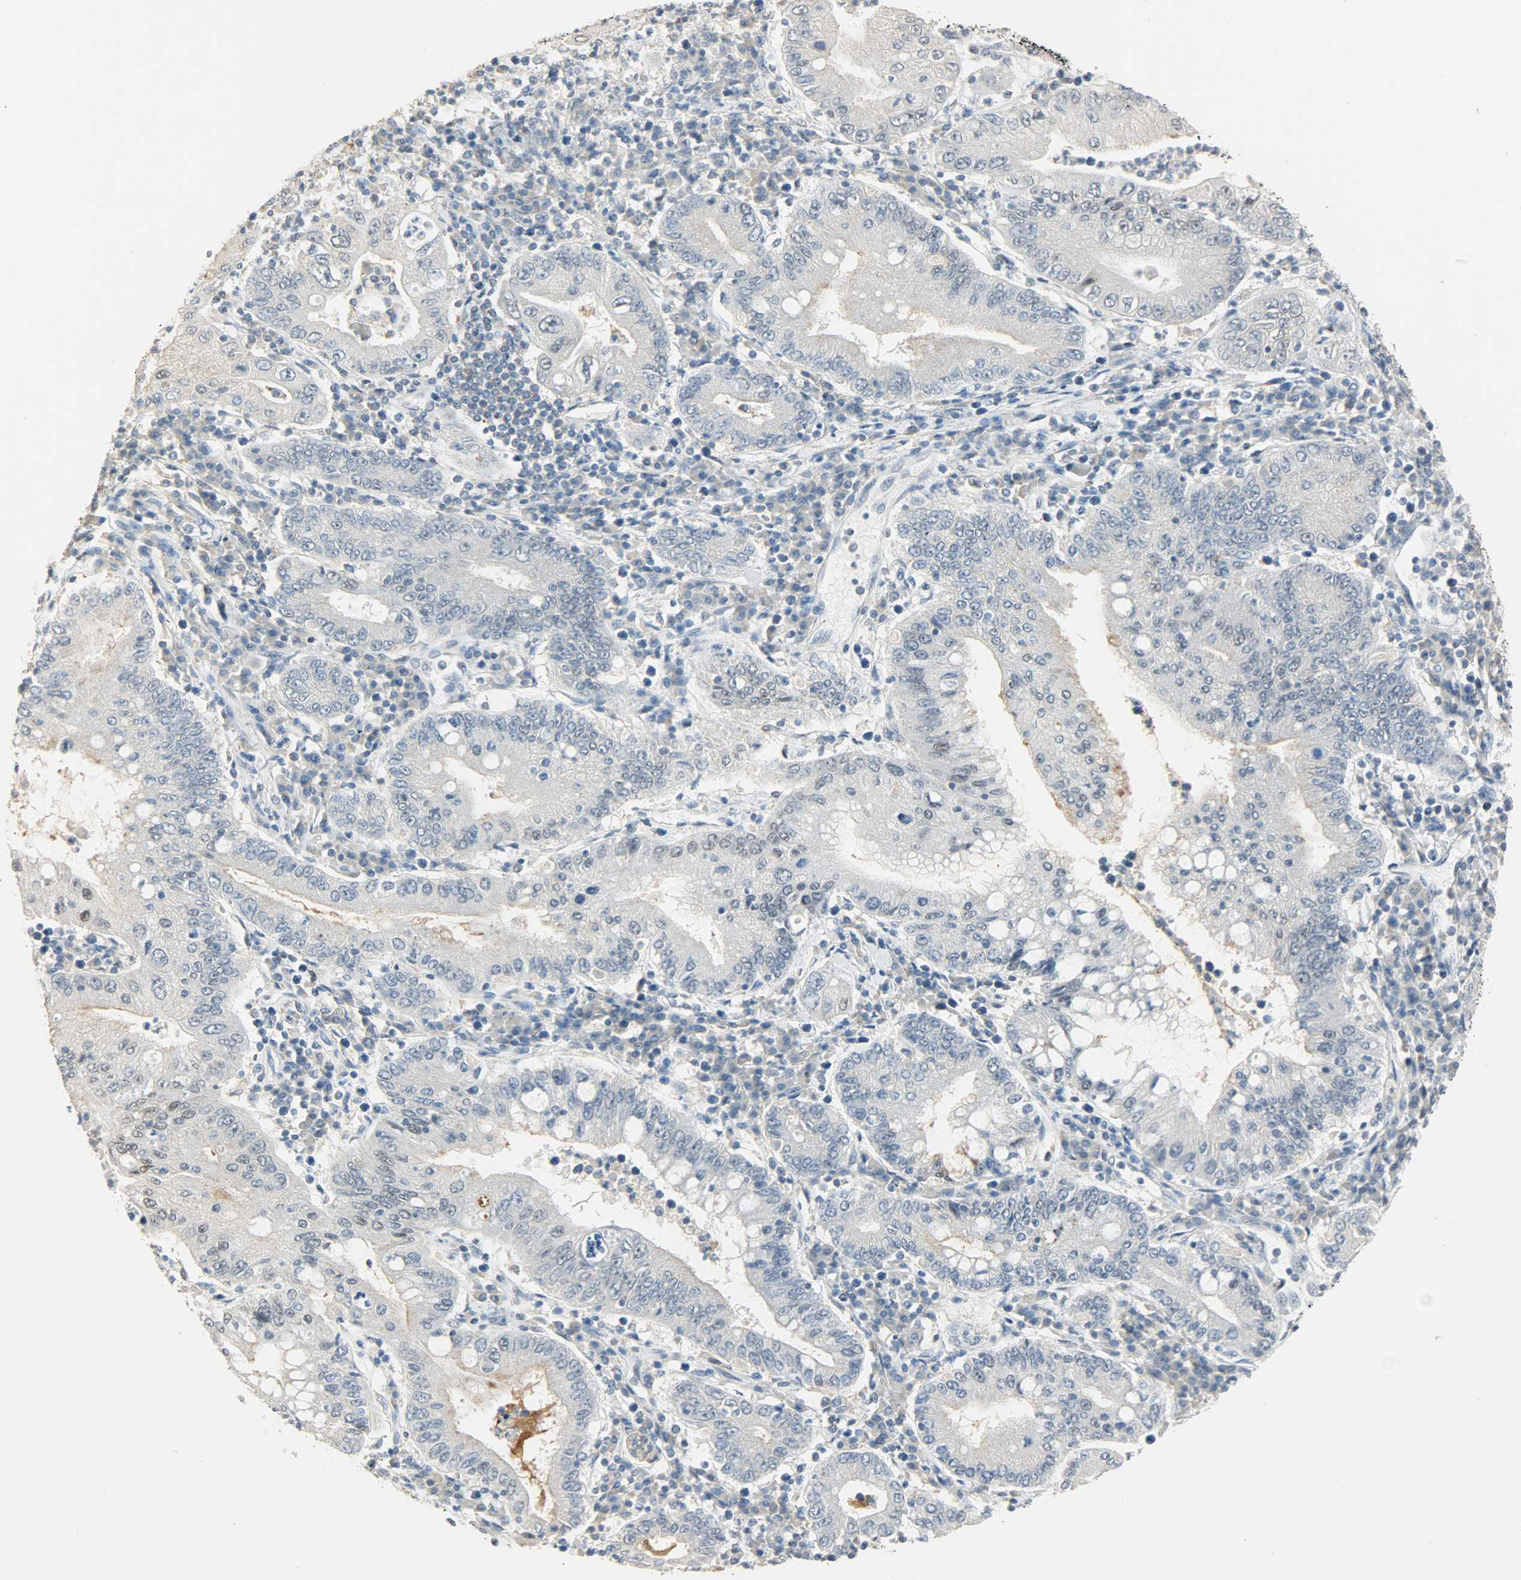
{"staining": {"intensity": "negative", "quantity": "none", "location": "none"}, "tissue": "stomach cancer", "cell_type": "Tumor cells", "image_type": "cancer", "snomed": [{"axis": "morphology", "description": "Normal tissue, NOS"}, {"axis": "morphology", "description": "Adenocarcinoma, NOS"}, {"axis": "topography", "description": "Esophagus"}, {"axis": "topography", "description": "Stomach, upper"}, {"axis": "topography", "description": "Peripheral nerve tissue"}], "caption": "The immunohistochemistry micrograph has no significant staining in tumor cells of stomach cancer (adenocarcinoma) tissue. Brightfield microscopy of immunohistochemistry (IHC) stained with DAB (brown) and hematoxylin (blue), captured at high magnification.", "gene": "PPARG", "patient": {"sex": "male", "age": 62}}